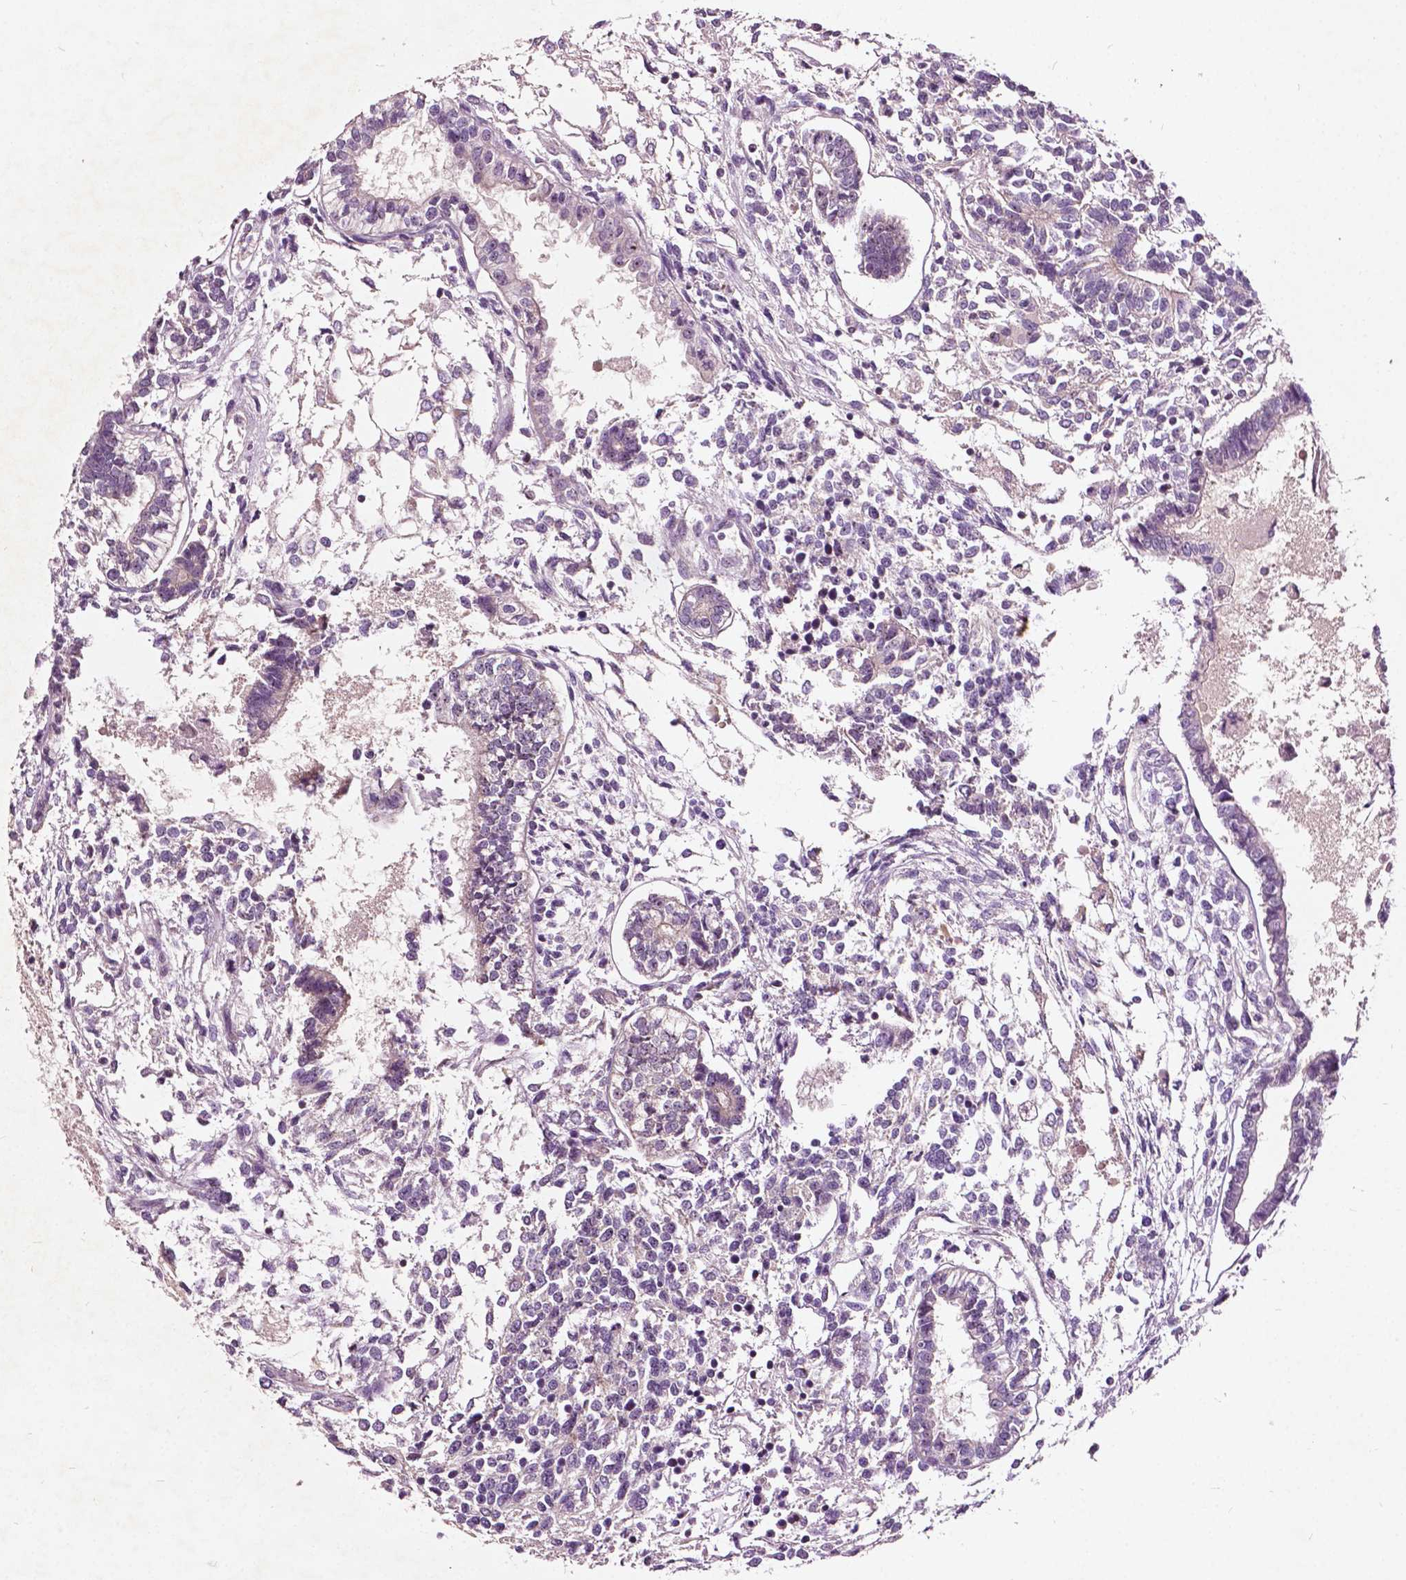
{"staining": {"intensity": "negative", "quantity": "none", "location": "none"}, "tissue": "testis cancer", "cell_type": "Tumor cells", "image_type": "cancer", "snomed": [{"axis": "morphology", "description": "Carcinoma, Embryonal, NOS"}, {"axis": "topography", "description": "Testis"}], "caption": "This is an IHC histopathology image of testis cancer. There is no staining in tumor cells.", "gene": "ODF3L2", "patient": {"sex": "male", "age": 37}}